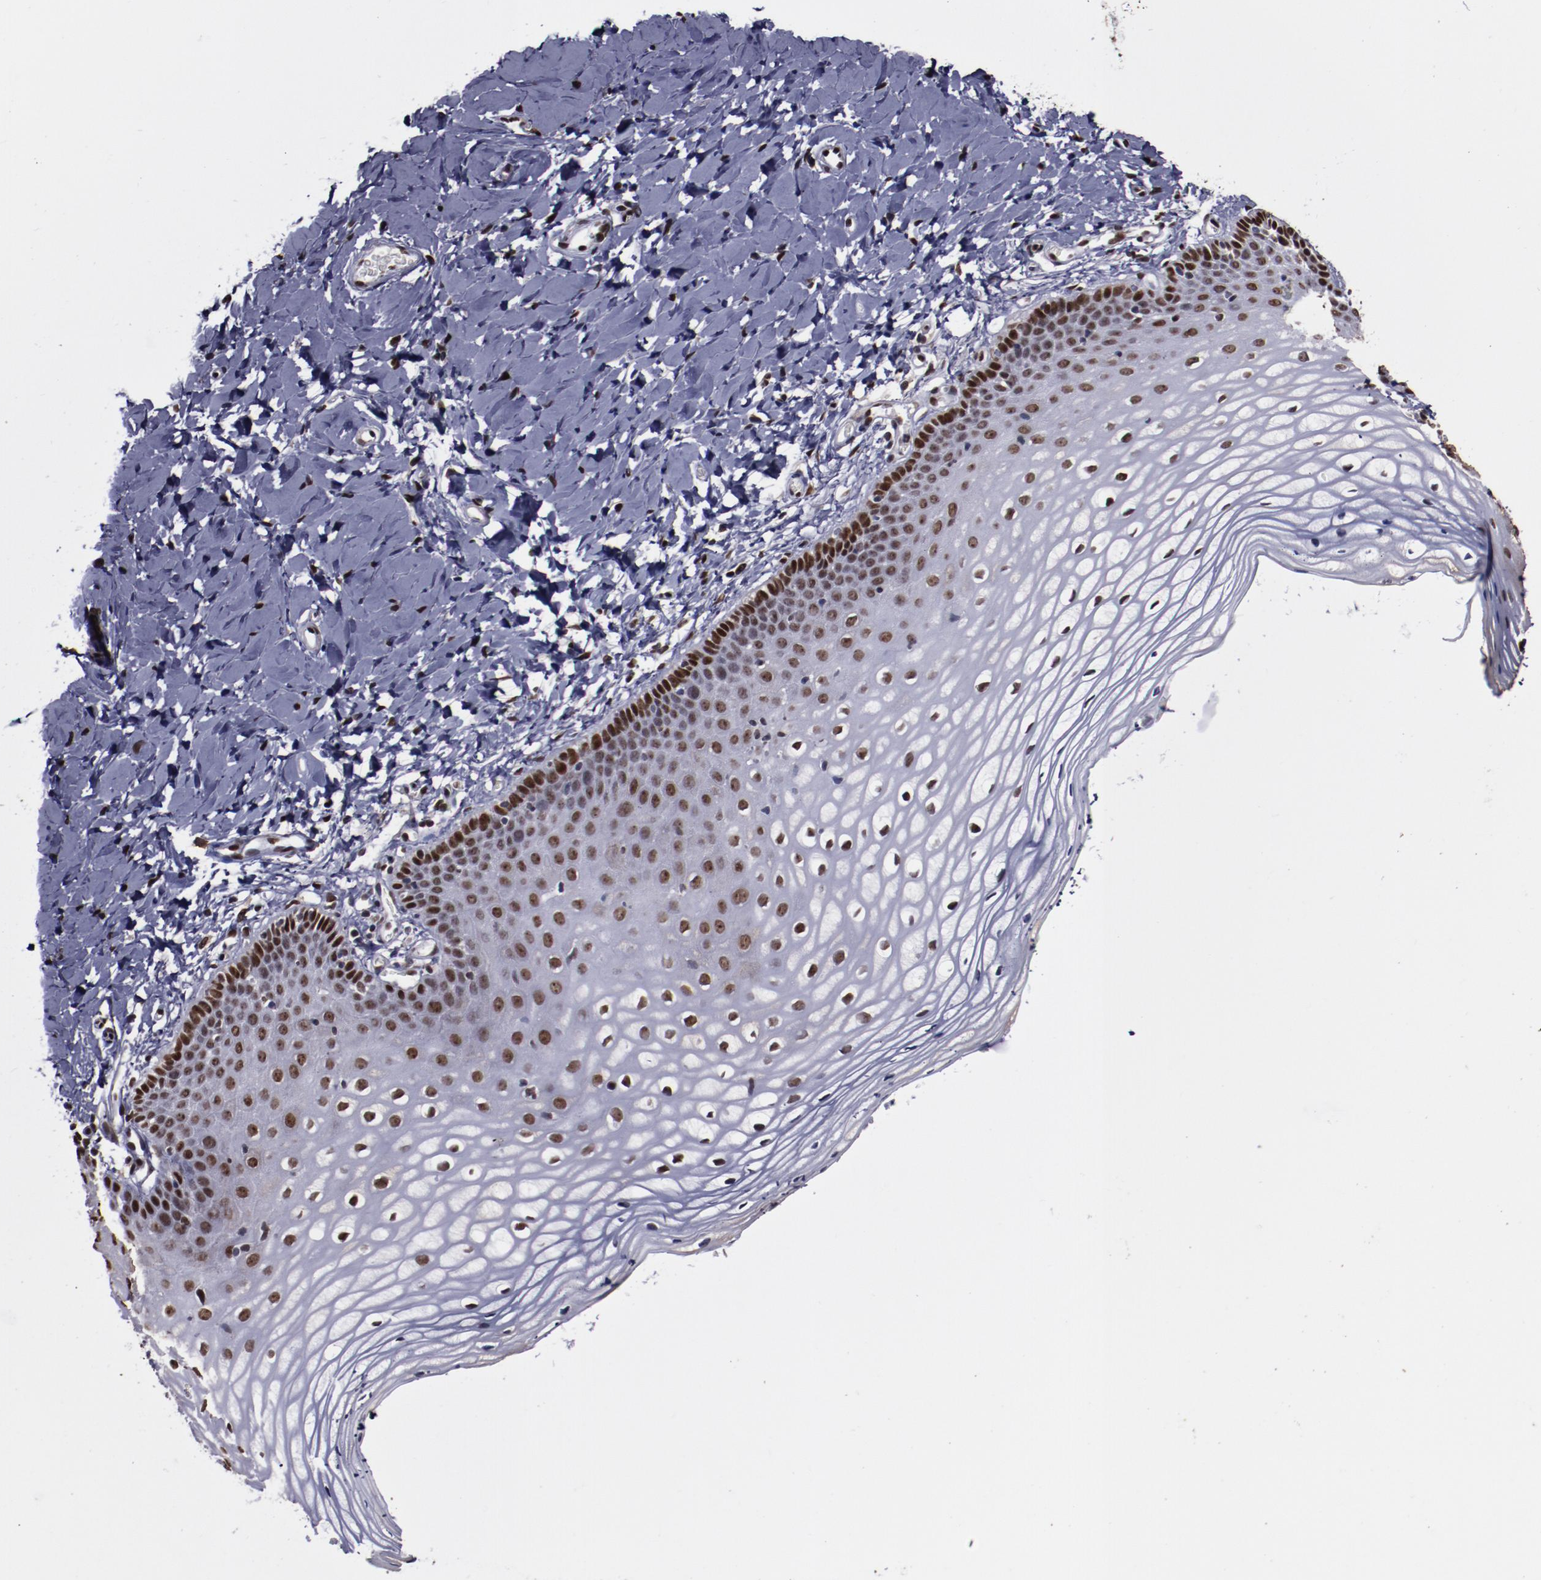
{"staining": {"intensity": "weak", "quantity": "25%-75%", "location": "nuclear"}, "tissue": "vagina", "cell_type": "Squamous epithelial cells", "image_type": "normal", "snomed": [{"axis": "morphology", "description": "Normal tissue, NOS"}, {"axis": "topography", "description": "Vagina"}], "caption": "This is an image of IHC staining of benign vagina, which shows weak staining in the nuclear of squamous epithelial cells.", "gene": "APEX1", "patient": {"sex": "female", "age": 55}}